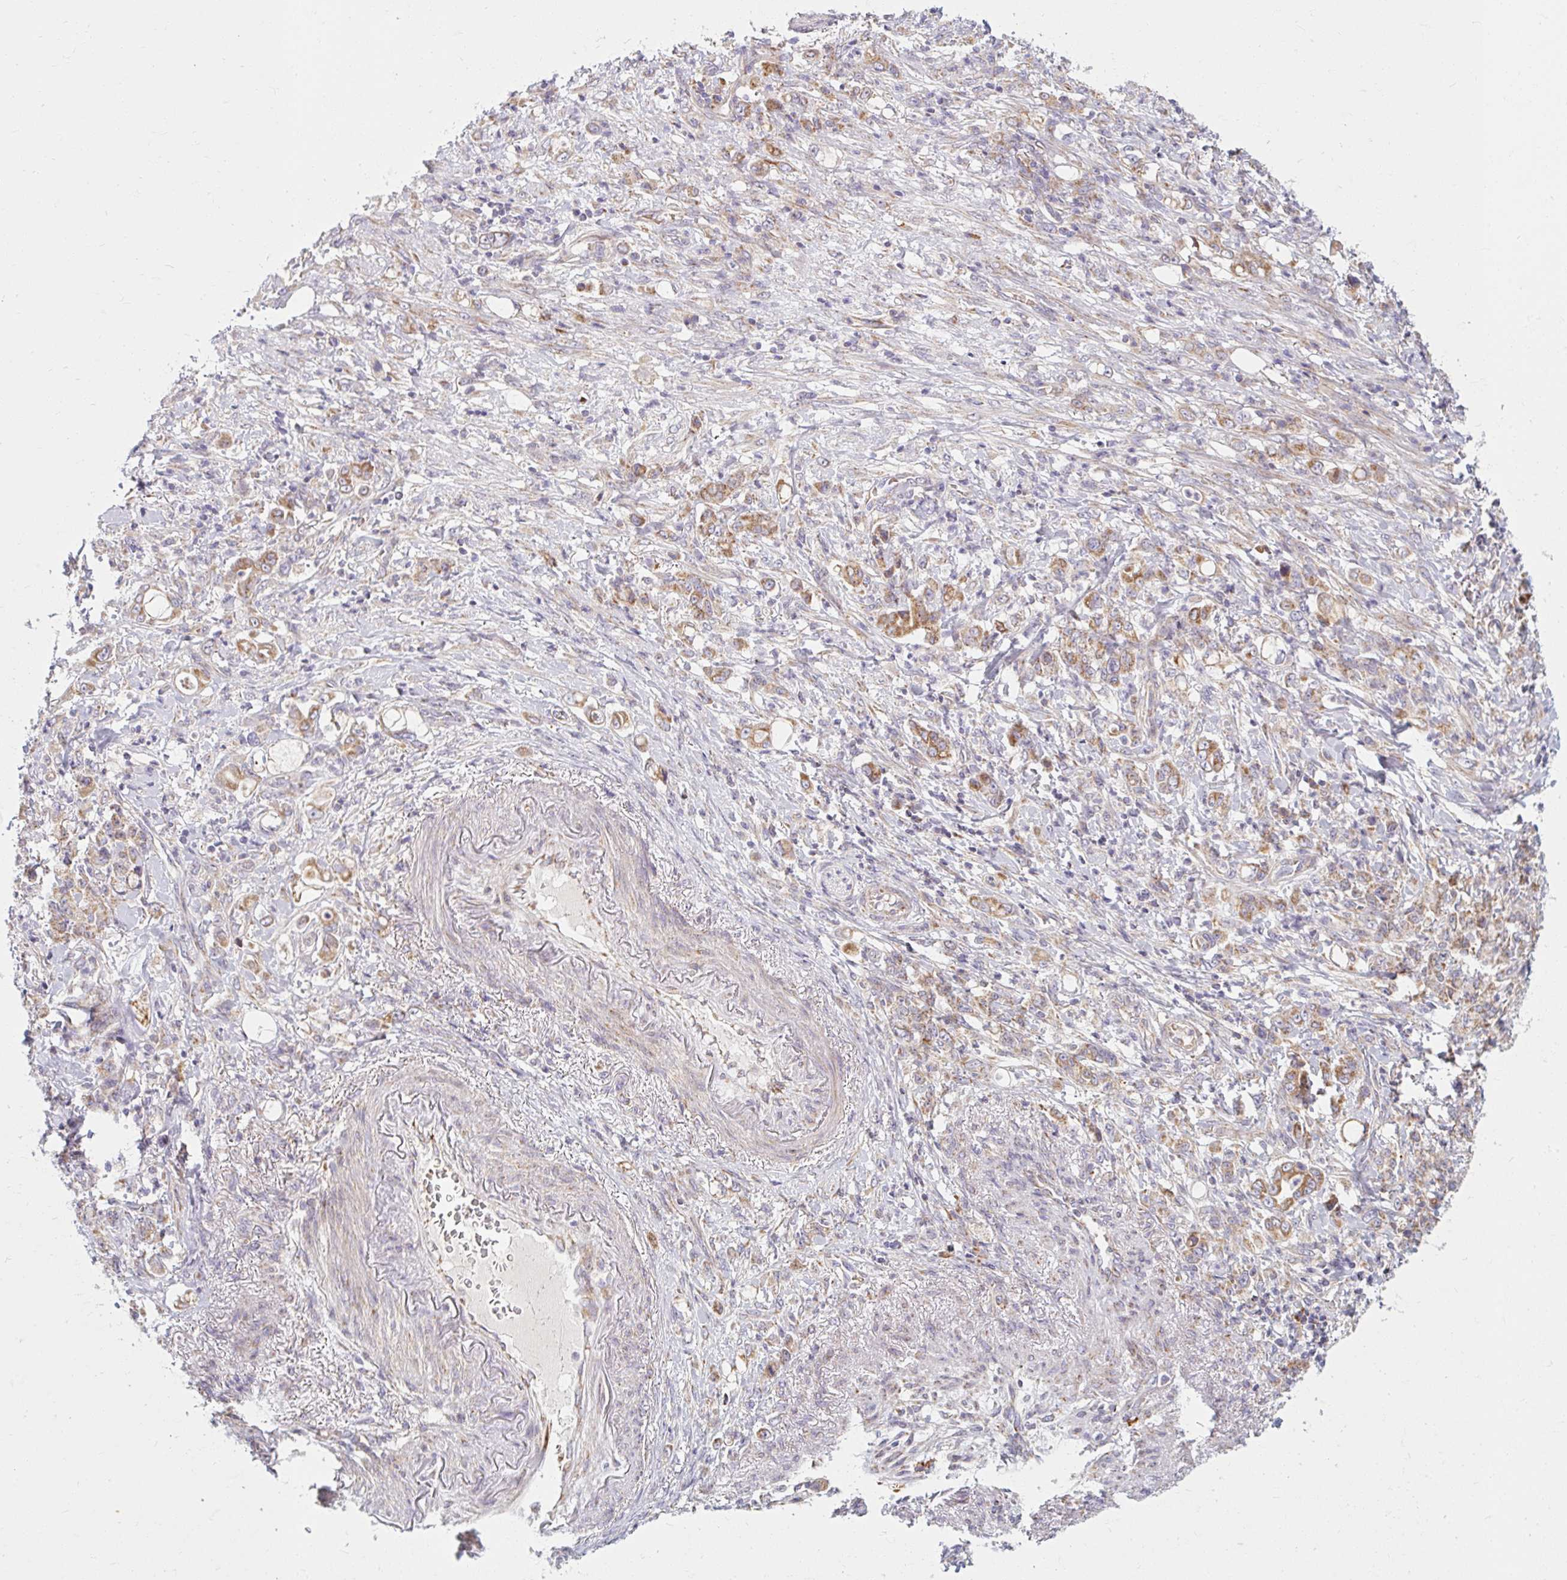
{"staining": {"intensity": "moderate", "quantity": ">75%", "location": "cytoplasmic/membranous"}, "tissue": "stomach cancer", "cell_type": "Tumor cells", "image_type": "cancer", "snomed": [{"axis": "morphology", "description": "Adenocarcinoma, NOS"}, {"axis": "topography", "description": "Stomach"}], "caption": "DAB immunohistochemical staining of adenocarcinoma (stomach) shows moderate cytoplasmic/membranous protein expression in approximately >75% of tumor cells.", "gene": "SKP2", "patient": {"sex": "female", "age": 79}}